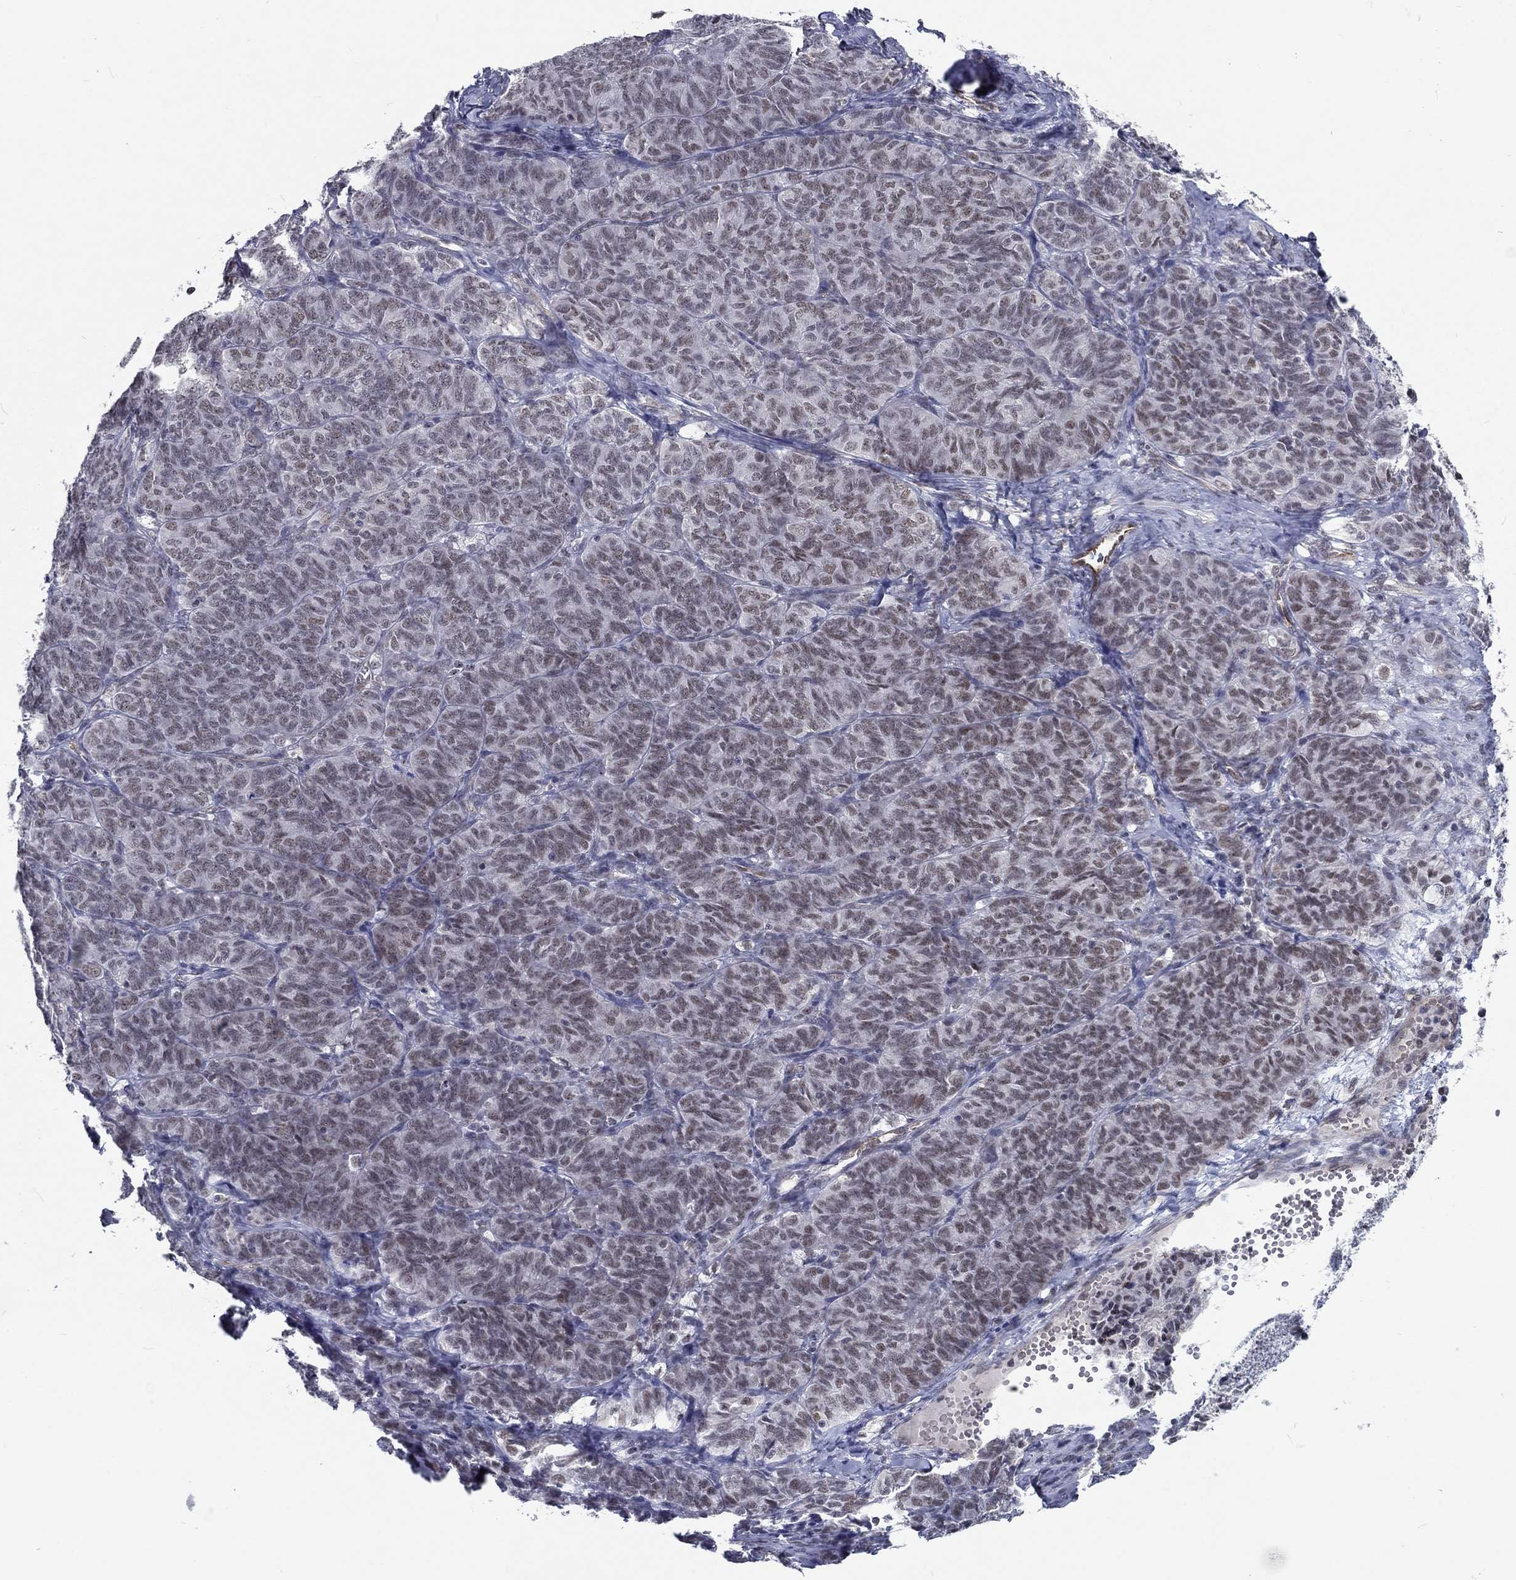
{"staining": {"intensity": "weak", "quantity": "25%-75%", "location": "nuclear"}, "tissue": "ovarian cancer", "cell_type": "Tumor cells", "image_type": "cancer", "snomed": [{"axis": "morphology", "description": "Carcinoma, endometroid"}, {"axis": "topography", "description": "Ovary"}], "caption": "The photomicrograph exhibits immunohistochemical staining of ovarian endometroid carcinoma. There is weak nuclear staining is identified in about 25%-75% of tumor cells.", "gene": "ZBED1", "patient": {"sex": "female", "age": 80}}